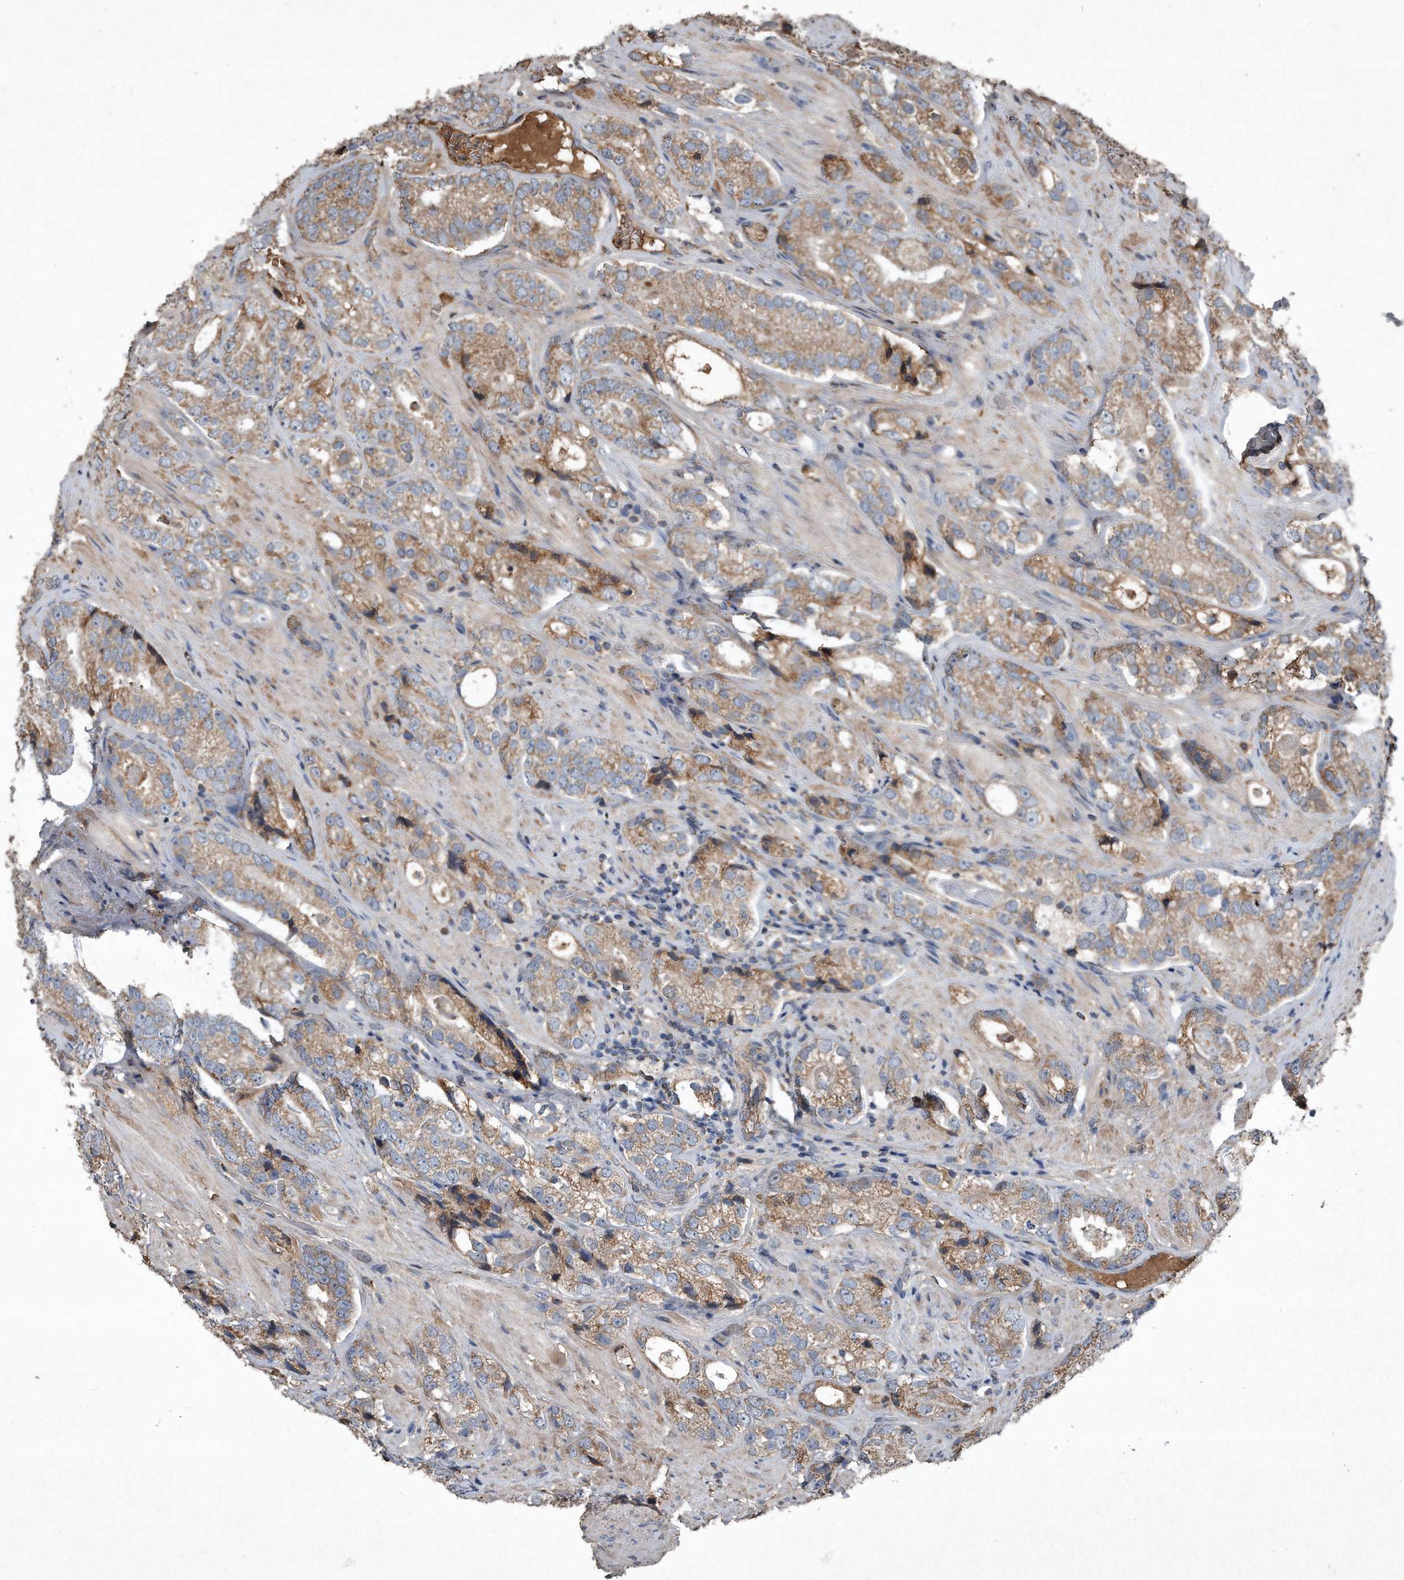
{"staining": {"intensity": "moderate", "quantity": ">75%", "location": "cytoplasmic/membranous"}, "tissue": "prostate cancer", "cell_type": "Tumor cells", "image_type": "cancer", "snomed": [{"axis": "morphology", "description": "Adenocarcinoma, High grade"}, {"axis": "topography", "description": "Prostate"}], "caption": "High-grade adenocarcinoma (prostate) was stained to show a protein in brown. There is medium levels of moderate cytoplasmic/membranous expression in about >75% of tumor cells.", "gene": "SDHA", "patient": {"sex": "male", "age": 56}}